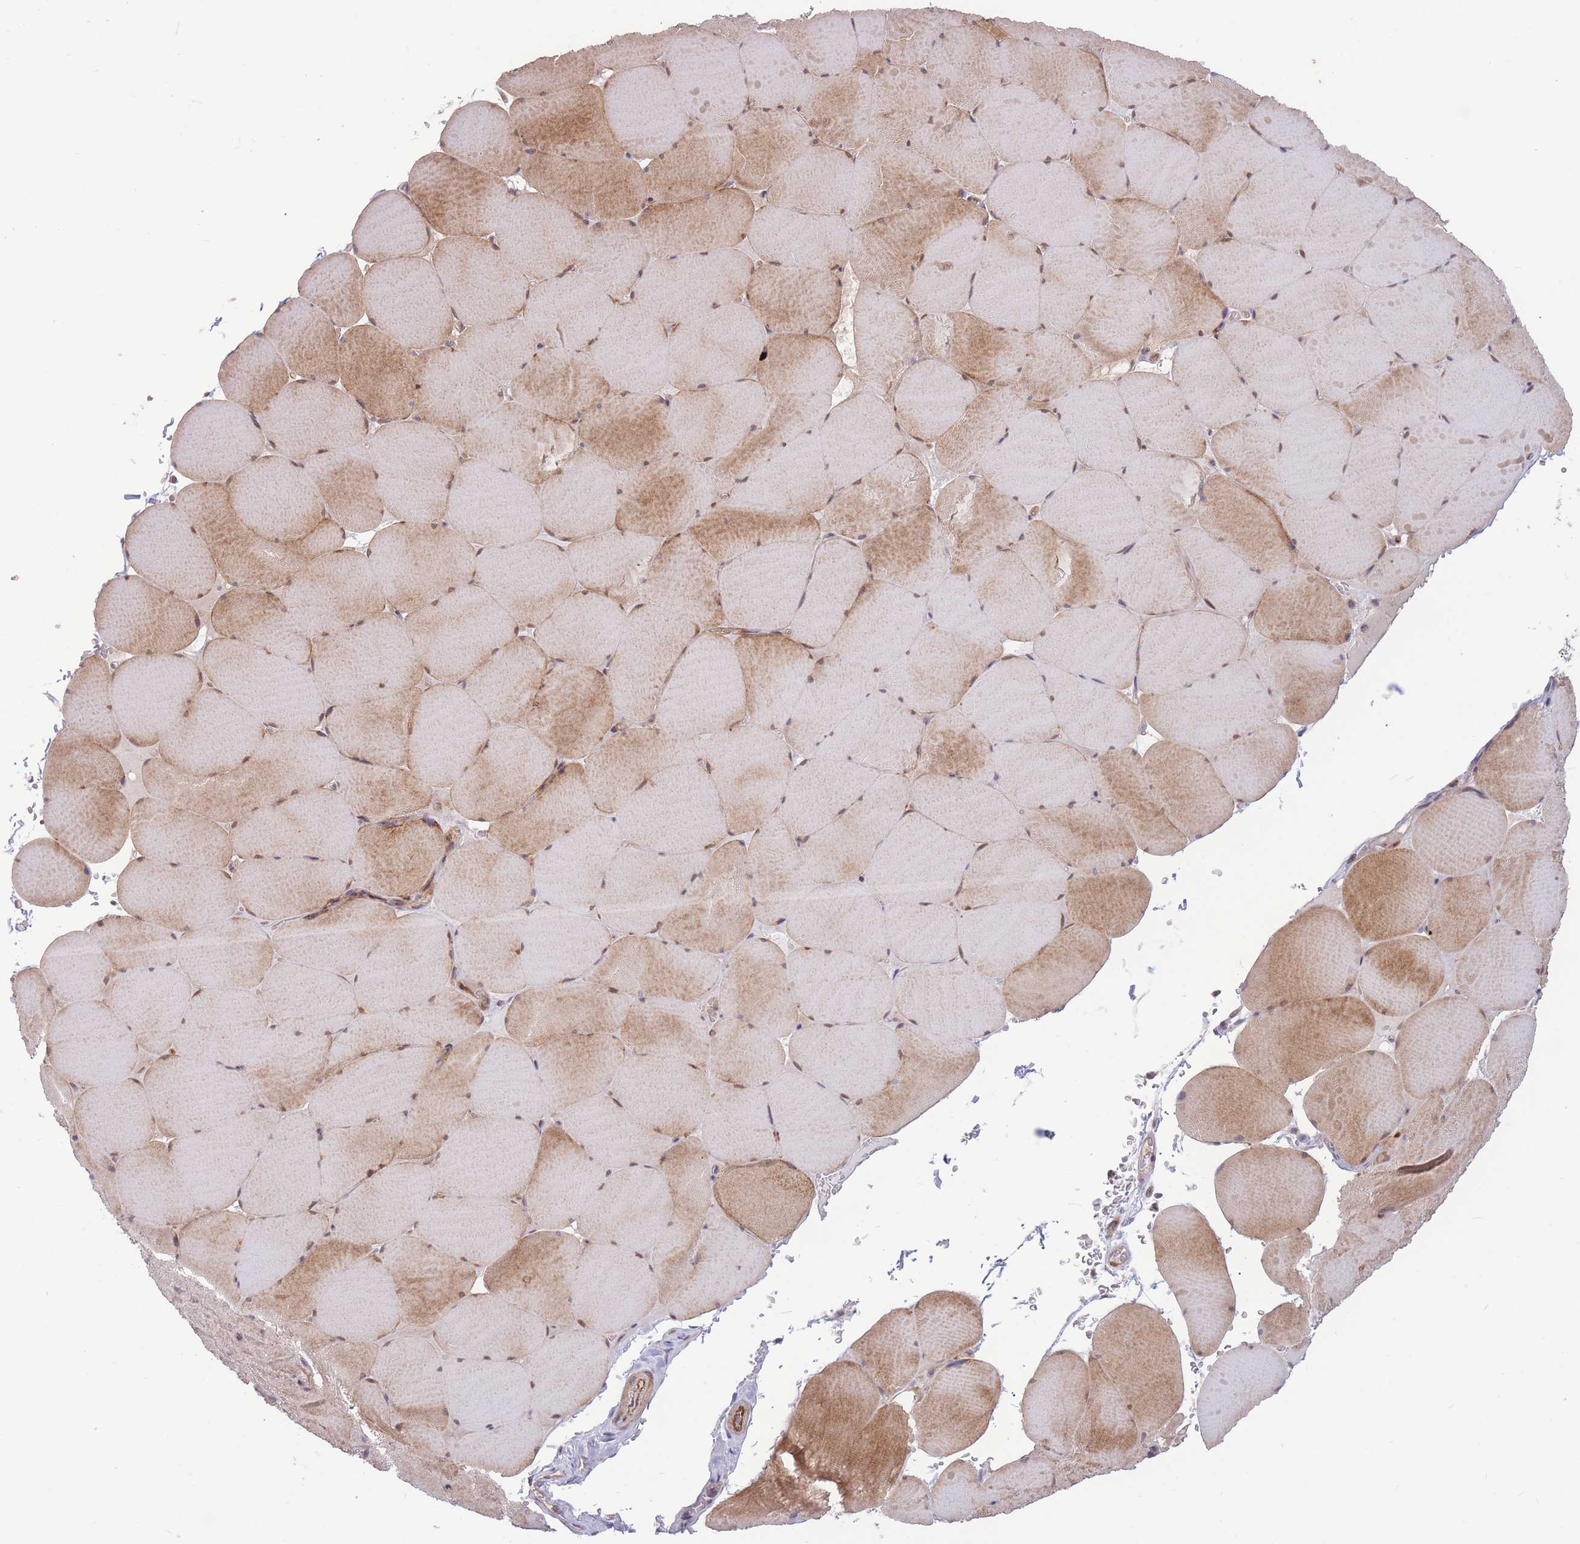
{"staining": {"intensity": "moderate", "quantity": "25%-75%", "location": "cytoplasmic/membranous"}, "tissue": "skeletal muscle", "cell_type": "Myocytes", "image_type": "normal", "snomed": [{"axis": "morphology", "description": "Normal tissue, NOS"}, {"axis": "topography", "description": "Skeletal muscle"}, {"axis": "topography", "description": "Head-Neck"}], "caption": "Brown immunohistochemical staining in benign human skeletal muscle shows moderate cytoplasmic/membranous positivity in approximately 25%-75% of myocytes. Ihc stains the protein of interest in brown and the nuclei are stained blue.", "gene": "TCF20", "patient": {"sex": "male", "age": 66}}